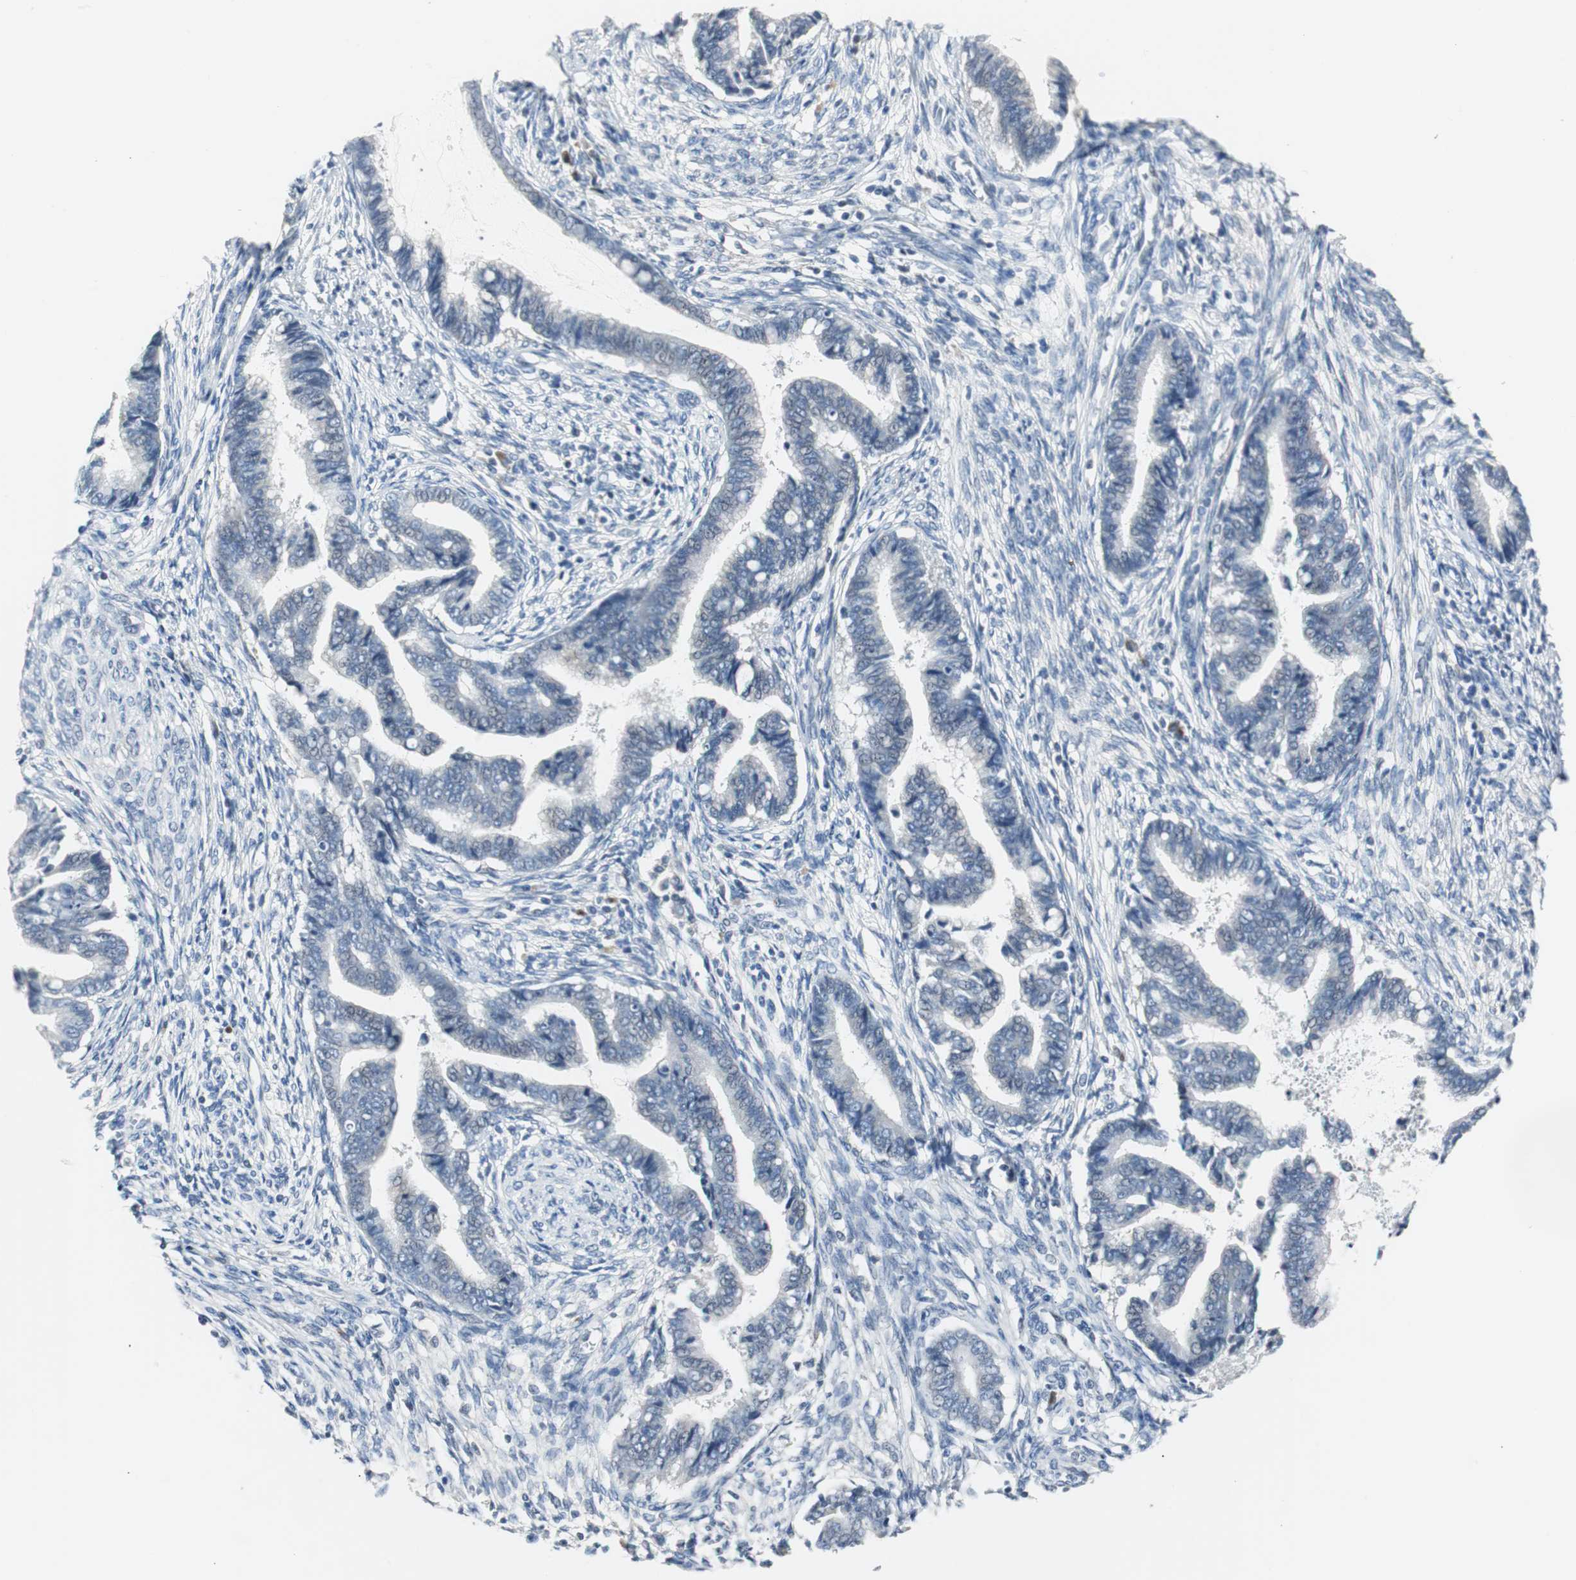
{"staining": {"intensity": "negative", "quantity": "none", "location": "none"}, "tissue": "cervical cancer", "cell_type": "Tumor cells", "image_type": "cancer", "snomed": [{"axis": "morphology", "description": "Adenocarcinoma, NOS"}, {"axis": "topography", "description": "Cervix"}], "caption": "Immunohistochemistry image of neoplastic tissue: human cervical cancer (adenocarcinoma) stained with DAB (3,3'-diaminobenzidine) demonstrates no significant protein staining in tumor cells.", "gene": "SOX30", "patient": {"sex": "female", "age": 44}}